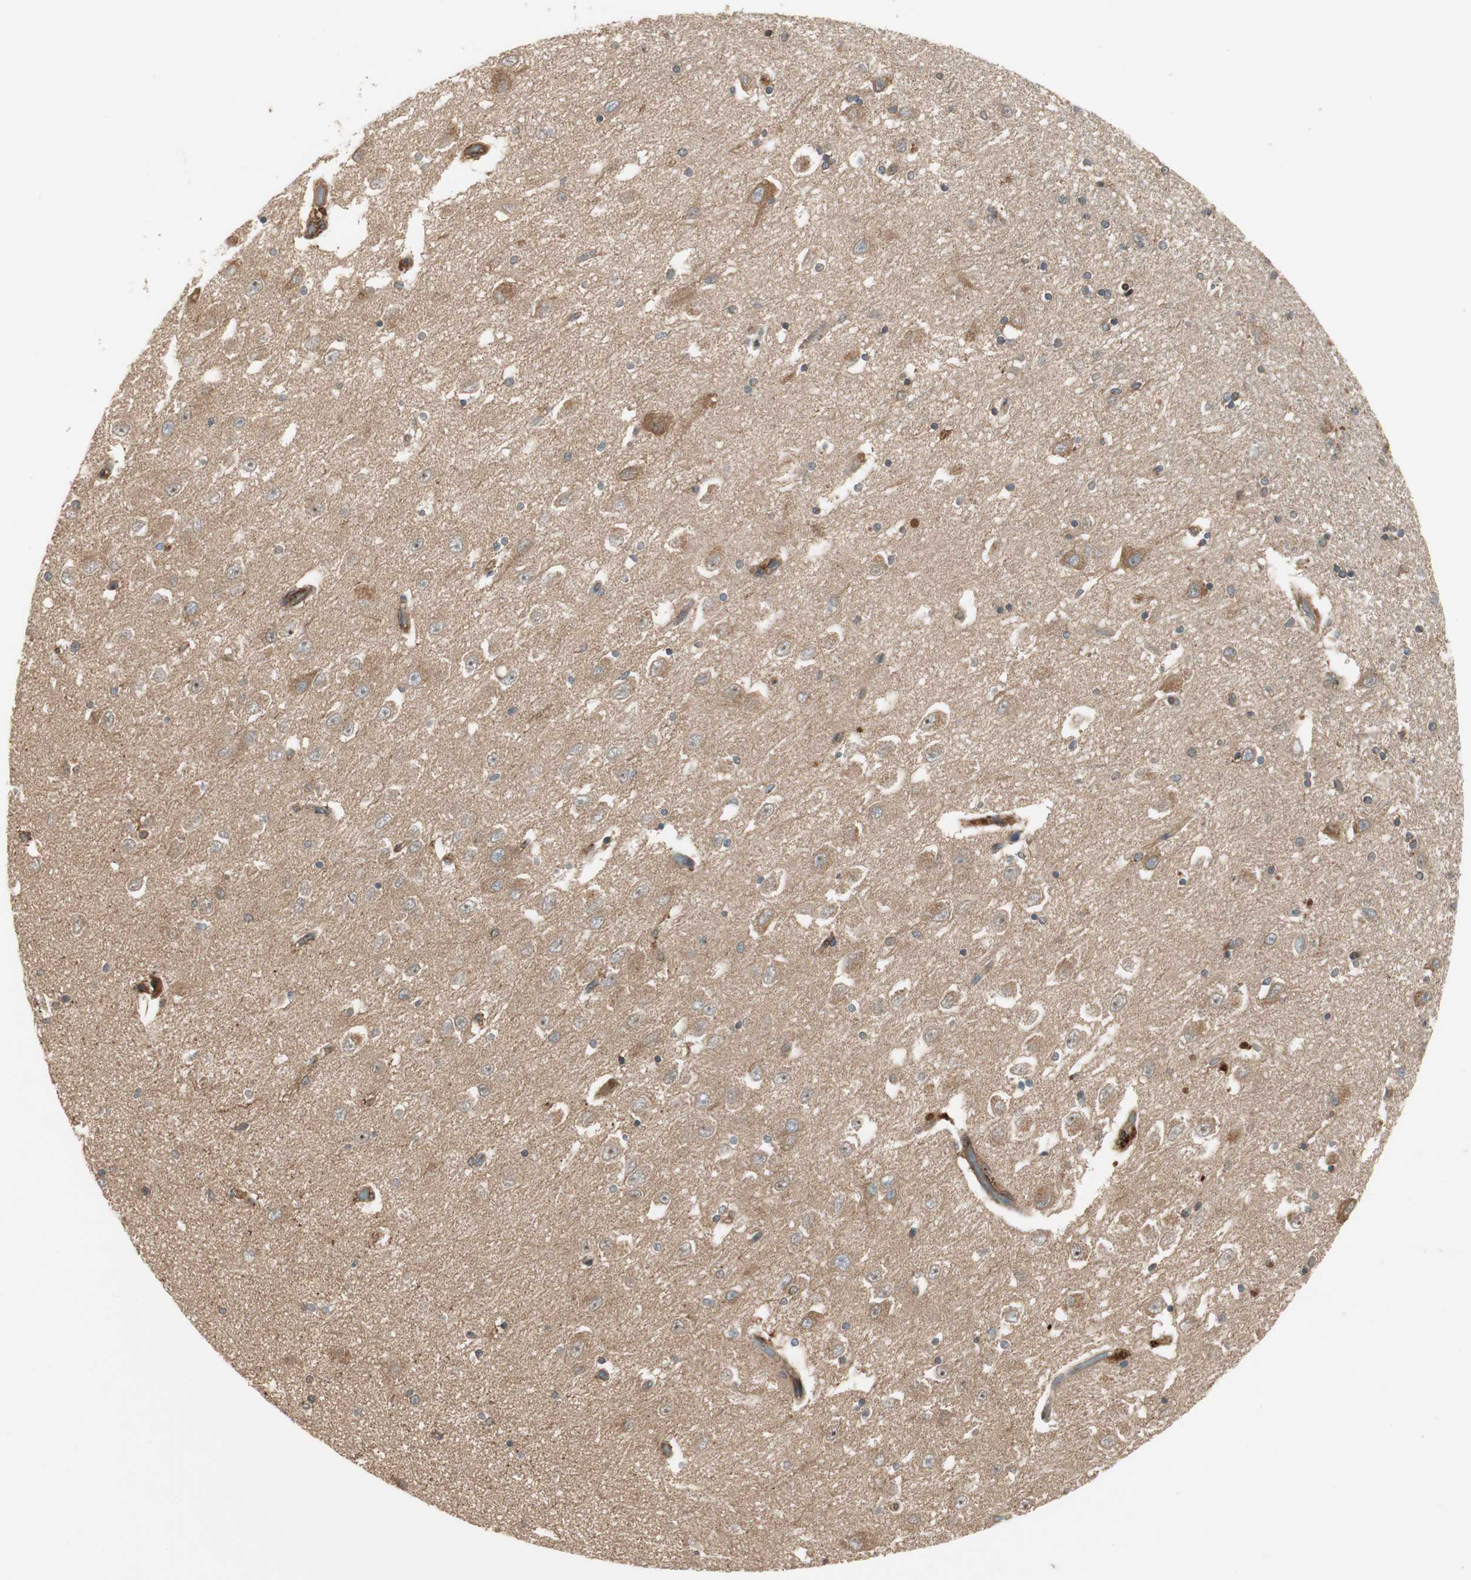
{"staining": {"intensity": "moderate", "quantity": ">75%", "location": "cytoplasmic/membranous"}, "tissue": "hippocampus", "cell_type": "Glial cells", "image_type": "normal", "snomed": [{"axis": "morphology", "description": "Normal tissue, NOS"}, {"axis": "topography", "description": "Hippocampus"}], "caption": "This photomicrograph reveals IHC staining of normal hippocampus, with medium moderate cytoplasmic/membranous positivity in about >75% of glial cells.", "gene": "PRKG1", "patient": {"sex": "female", "age": 54}}